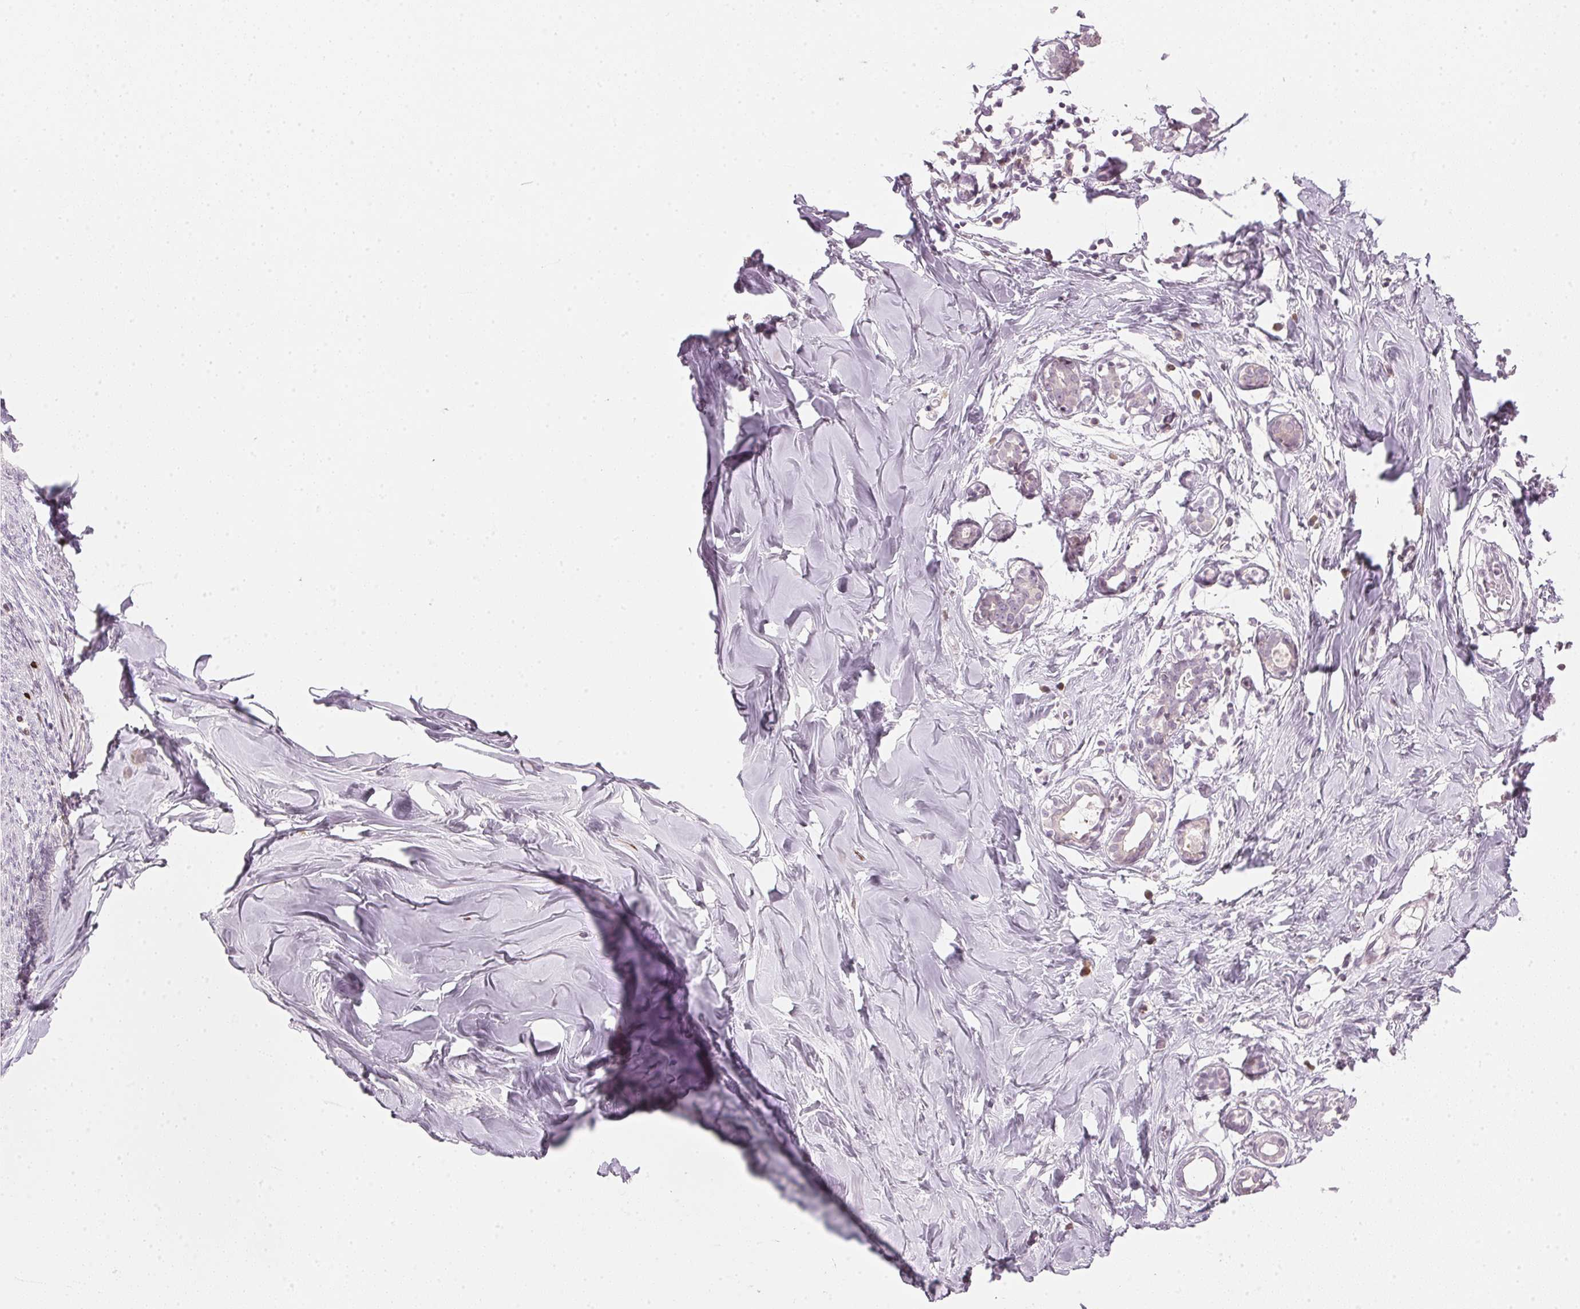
{"staining": {"intensity": "negative", "quantity": "none", "location": "none"}, "tissue": "breast", "cell_type": "Adipocytes", "image_type": "normal", "snomed": [{"axis": "morphology", "description": "Normal tissue, NOS"}, {"axis": "topography", "description": "Breast"}], "caption": "Protein analysis of benign breast shows no significant expression in adipocytes.", "gene": "SFRP4", "patient": {"sex": "female", "age": 27}}